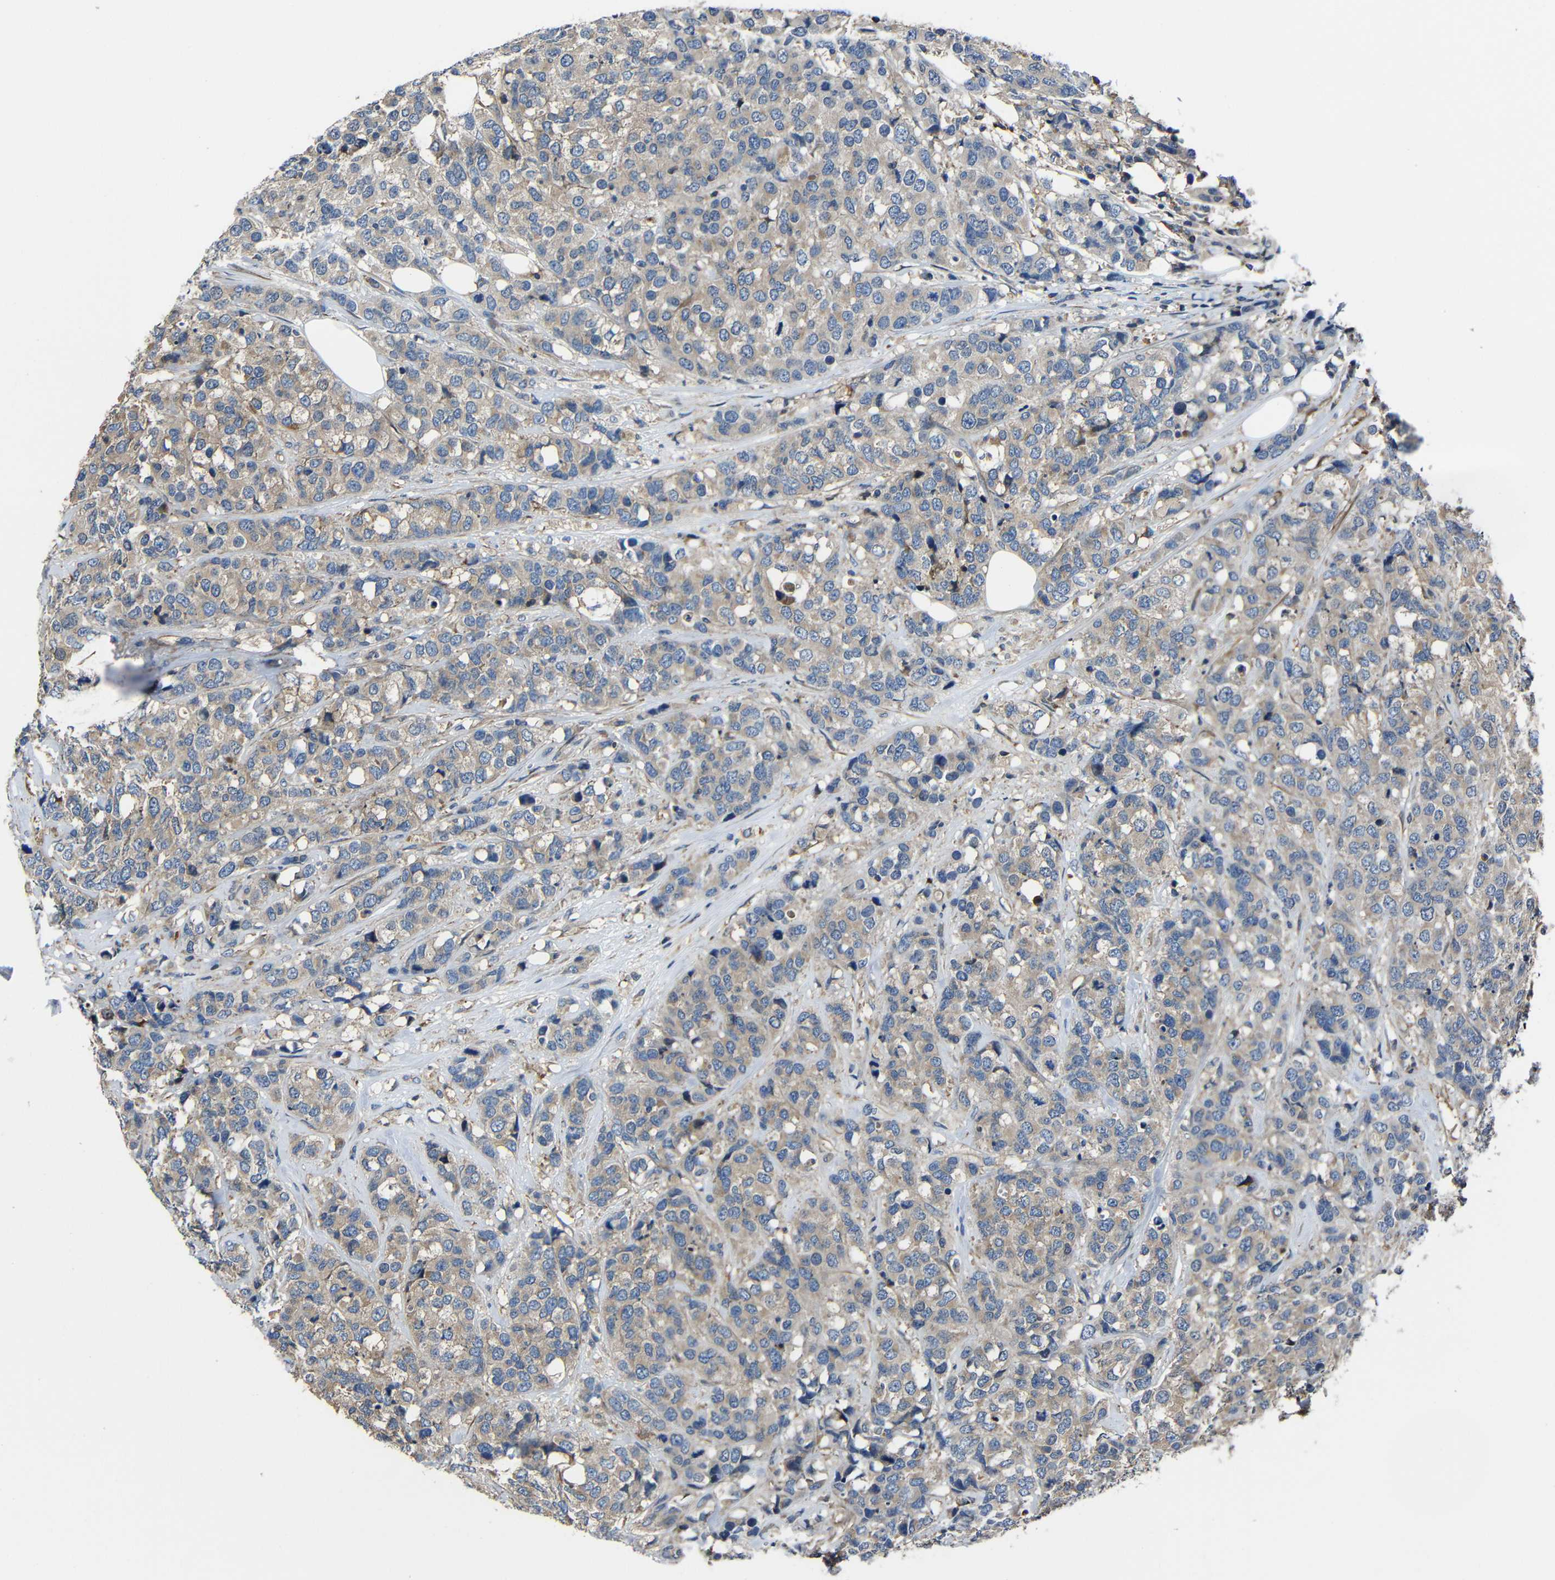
{"staining": {"intensity": "weak", "quantity": ">75%", "location": "cytoplasmic/membranous"}, "tissue": "breast cancer", "cell_type": "Tumor cells", "image_type": "cancer", "snomed": [{"axis": "morphology", "description": "Lobular carcinoma"}, {"axis": "topography", "description": "Breast"}], "caption": "An image showing weak cytoplasmic/membranous expression in about >75% of tumor cells in breast lobular carcinoma, as visualized by brown immunohistochemical staining.", "gene": "GDI1", "patient": {"sex": "female", "age": 59}}